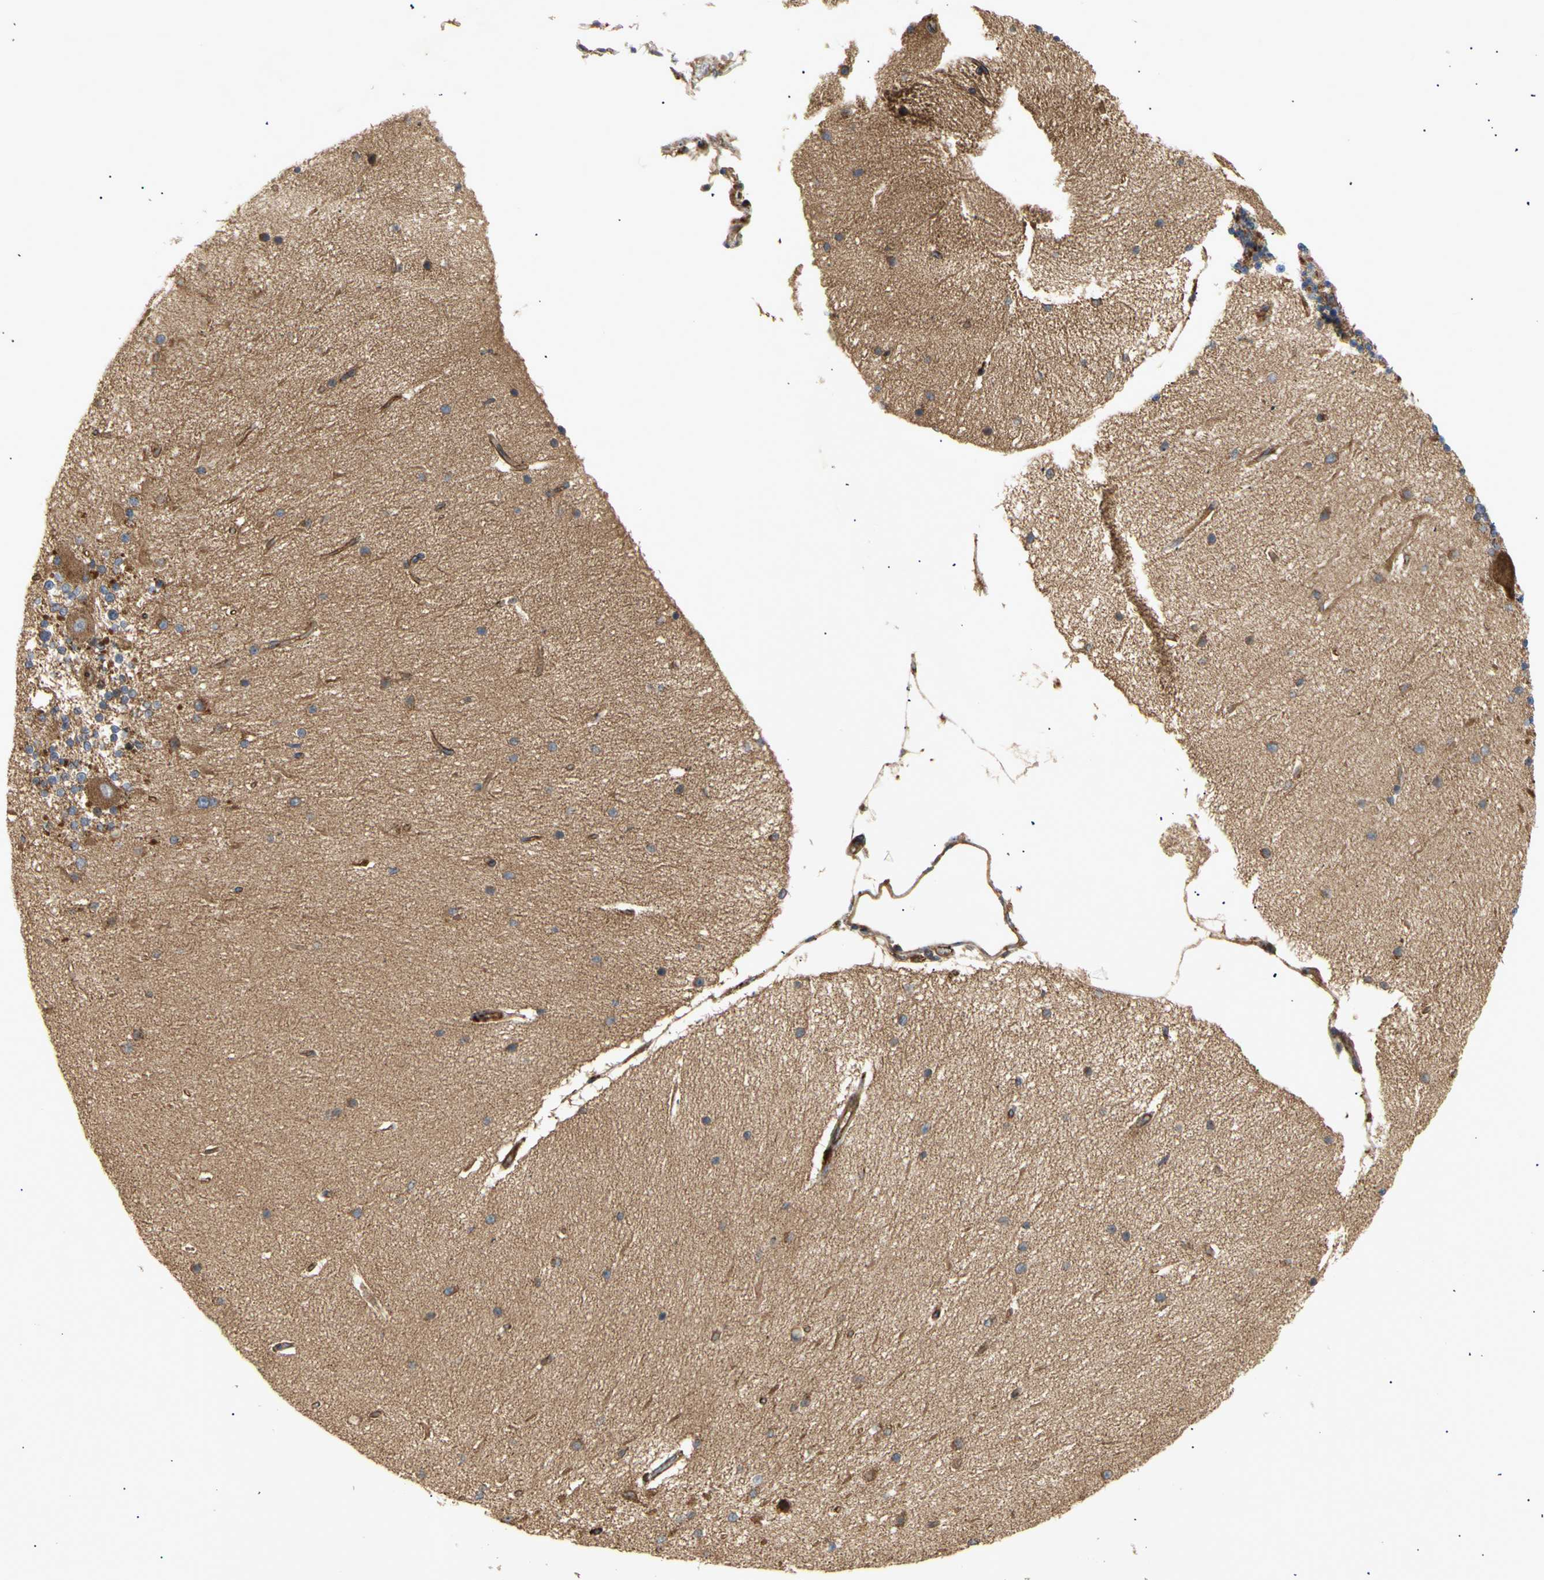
{"staining": {"intensity": "moderate", "quantity": "25%-75%", "location": "cytoplasmic/membranous"}, "tissue": "cerebellum", "cell_type": "Cells in granular layer", "image_type": "normal", "snomed": [{"axis": "morphology", "description": "Normal tissue, NOS"}, {"axis": "topography", "description": "Cerebellum"}], "caption": "Human cerebellum stained for a protein (brown) displays moderate cytoplasmic/membranous positive positivity in about 25%-75% of cells in granular layer.", "gene": "TUBG2", "patient": {"sex": "female", "age": 54}}